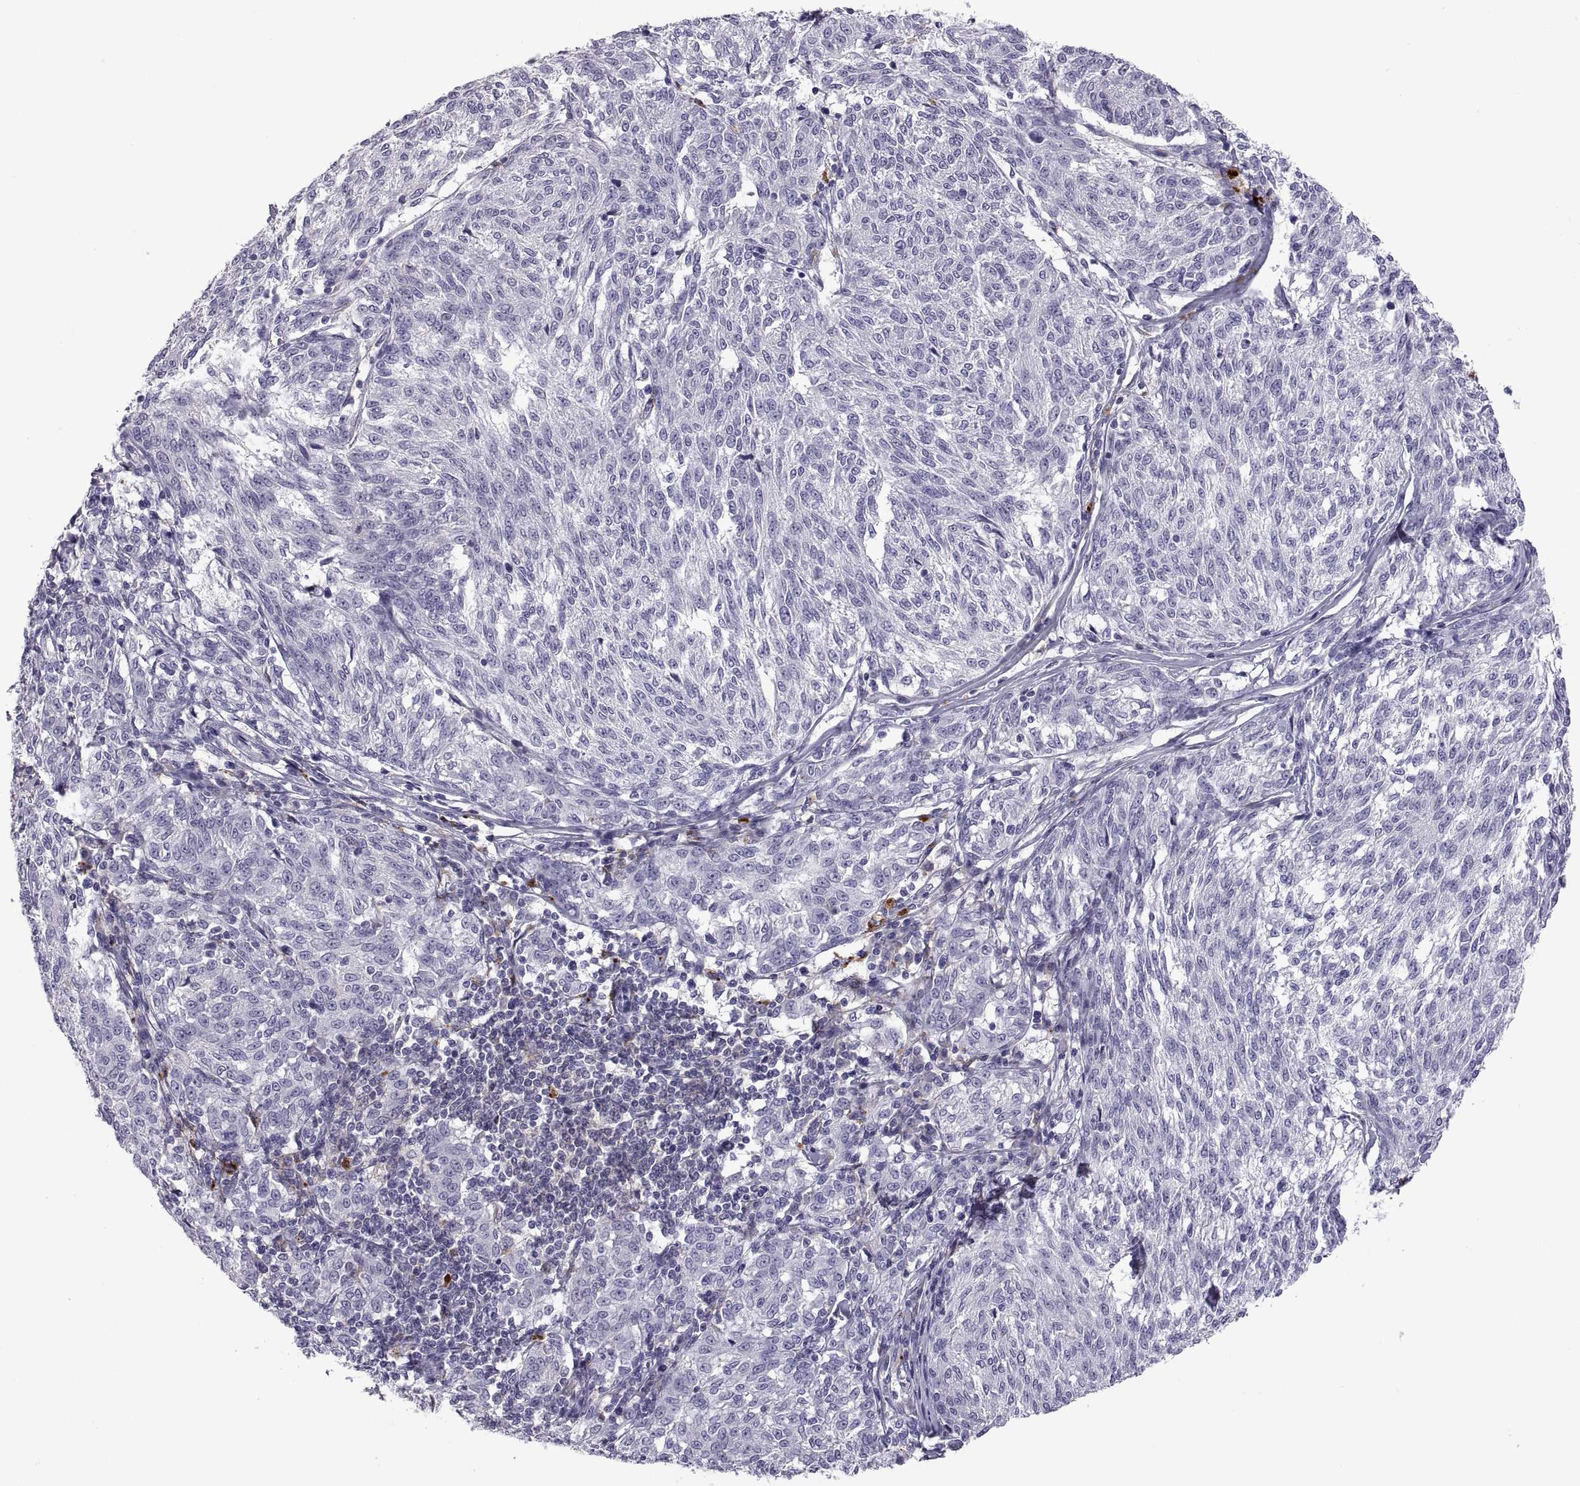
{"staining": {"intensity": "negative", "quantity": "none", "location": "none"}, "tissue": "melanoma", "cell_type": "Tumor cells", "image_type": "cancer", "snomed": [{"axis": "morphology", "description": "Malignant melanoma, NOS"}, {"axis": "topography", "description": "Skin"}], "caption": "IHC histopathology image of malignant melanoma stained for a protein (brown), which demonstrates no staining in tumor cells.", "gene": "RGS19", "patient": {"sex": "female", "age": 72}}